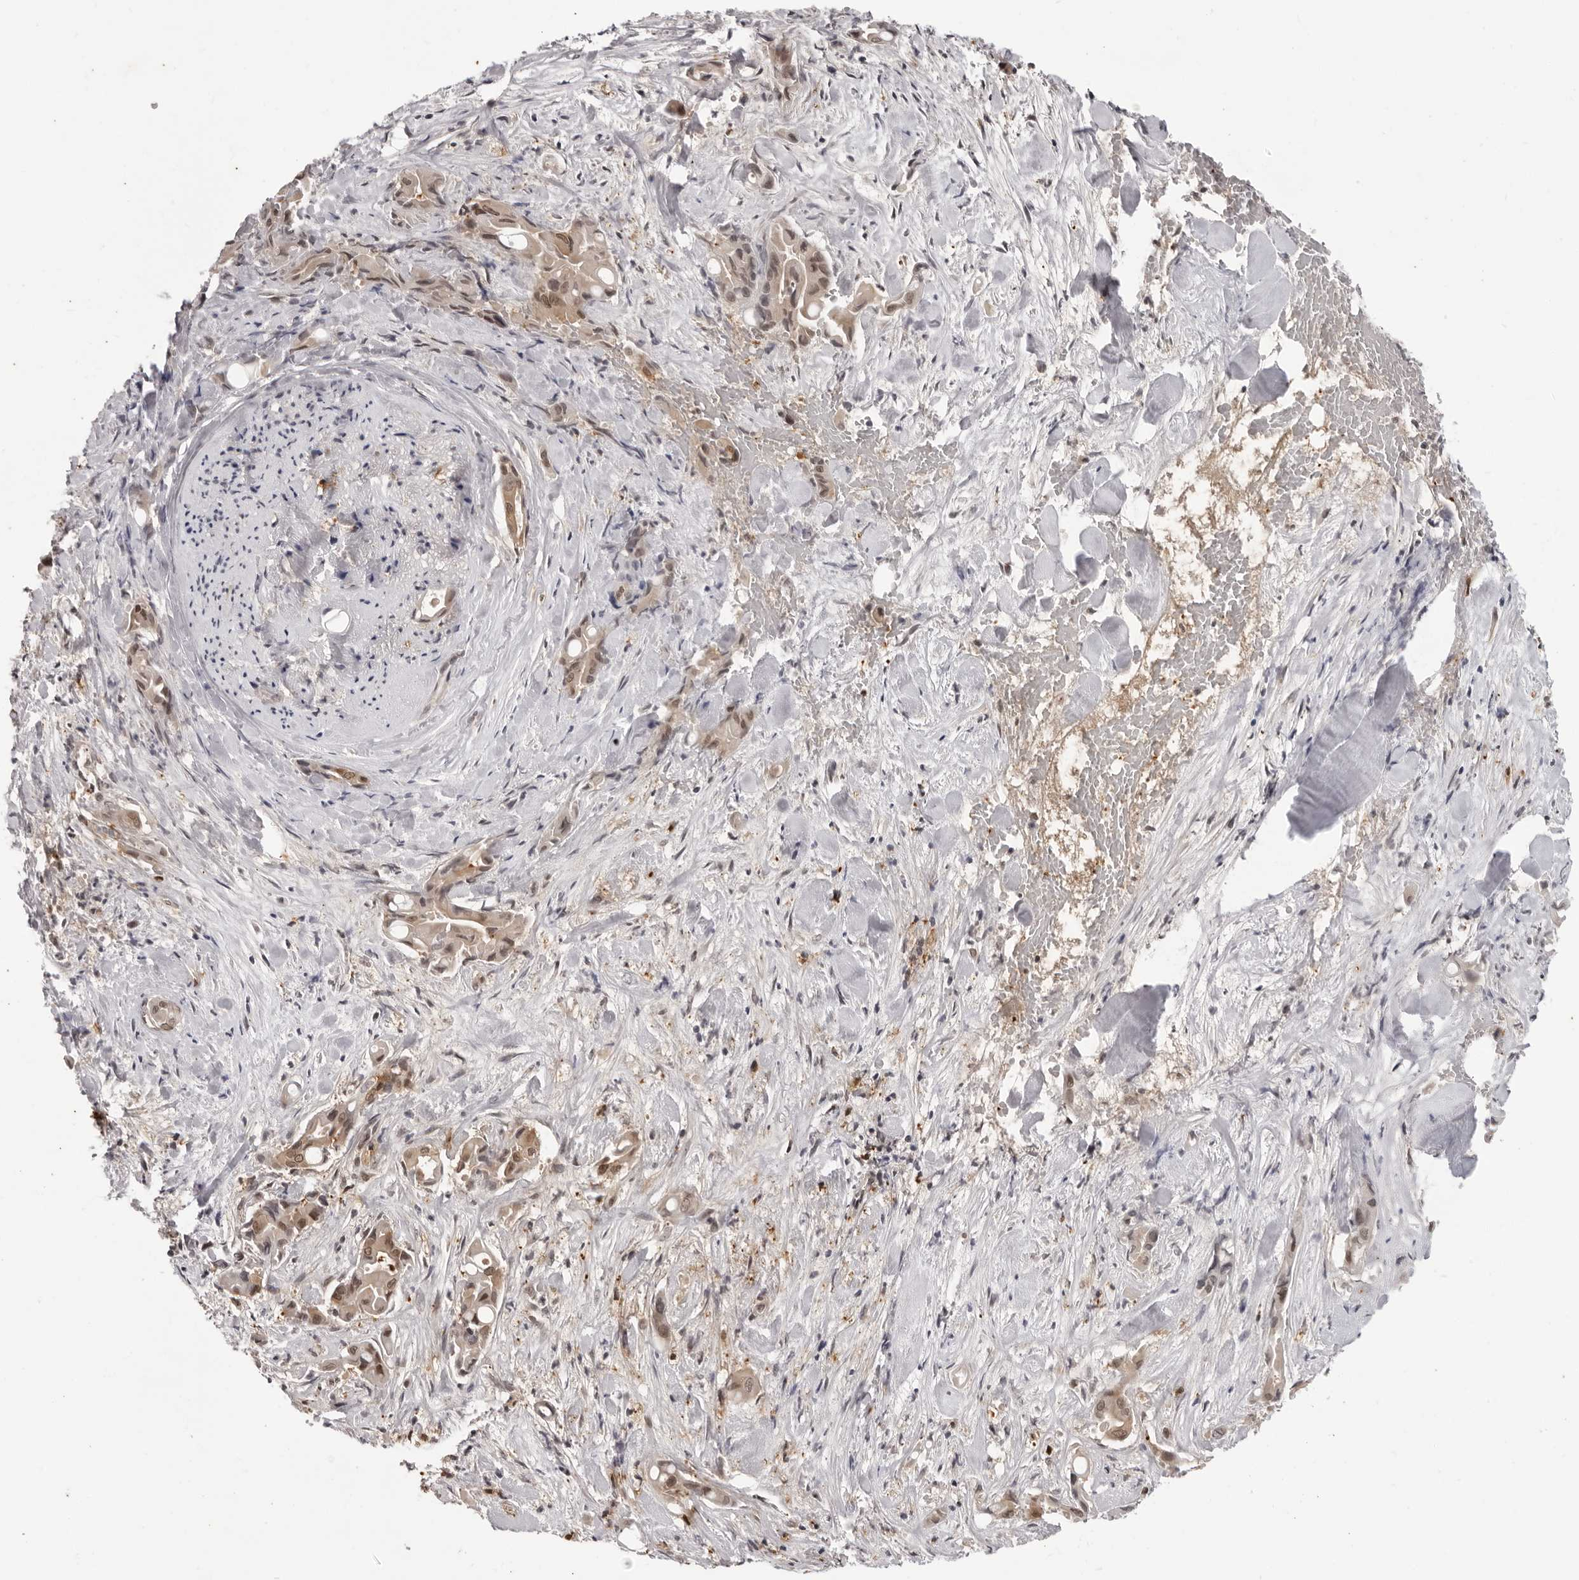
{"staining": {"intensity": "moderate", "quantity": ">75%", "location": "cytoplasmic/membranous,nuclear"}, "tissue": "liver cancer", "cell_type": "Tumor cells", "image_type": "cancer", "snomed": [{"axis": "morphology", "description": "Cholangiocarcinoma"}, {"axis": "topography", "description": "Liver"}], "caption": "Liver cholangiocarcinoma stained for a protein shows moderate cytoplasmic/membranous and nuclear positivity in tumor cells.", "gene": "SRGAP2", "patient": {"sex": "female", "age": 68}}